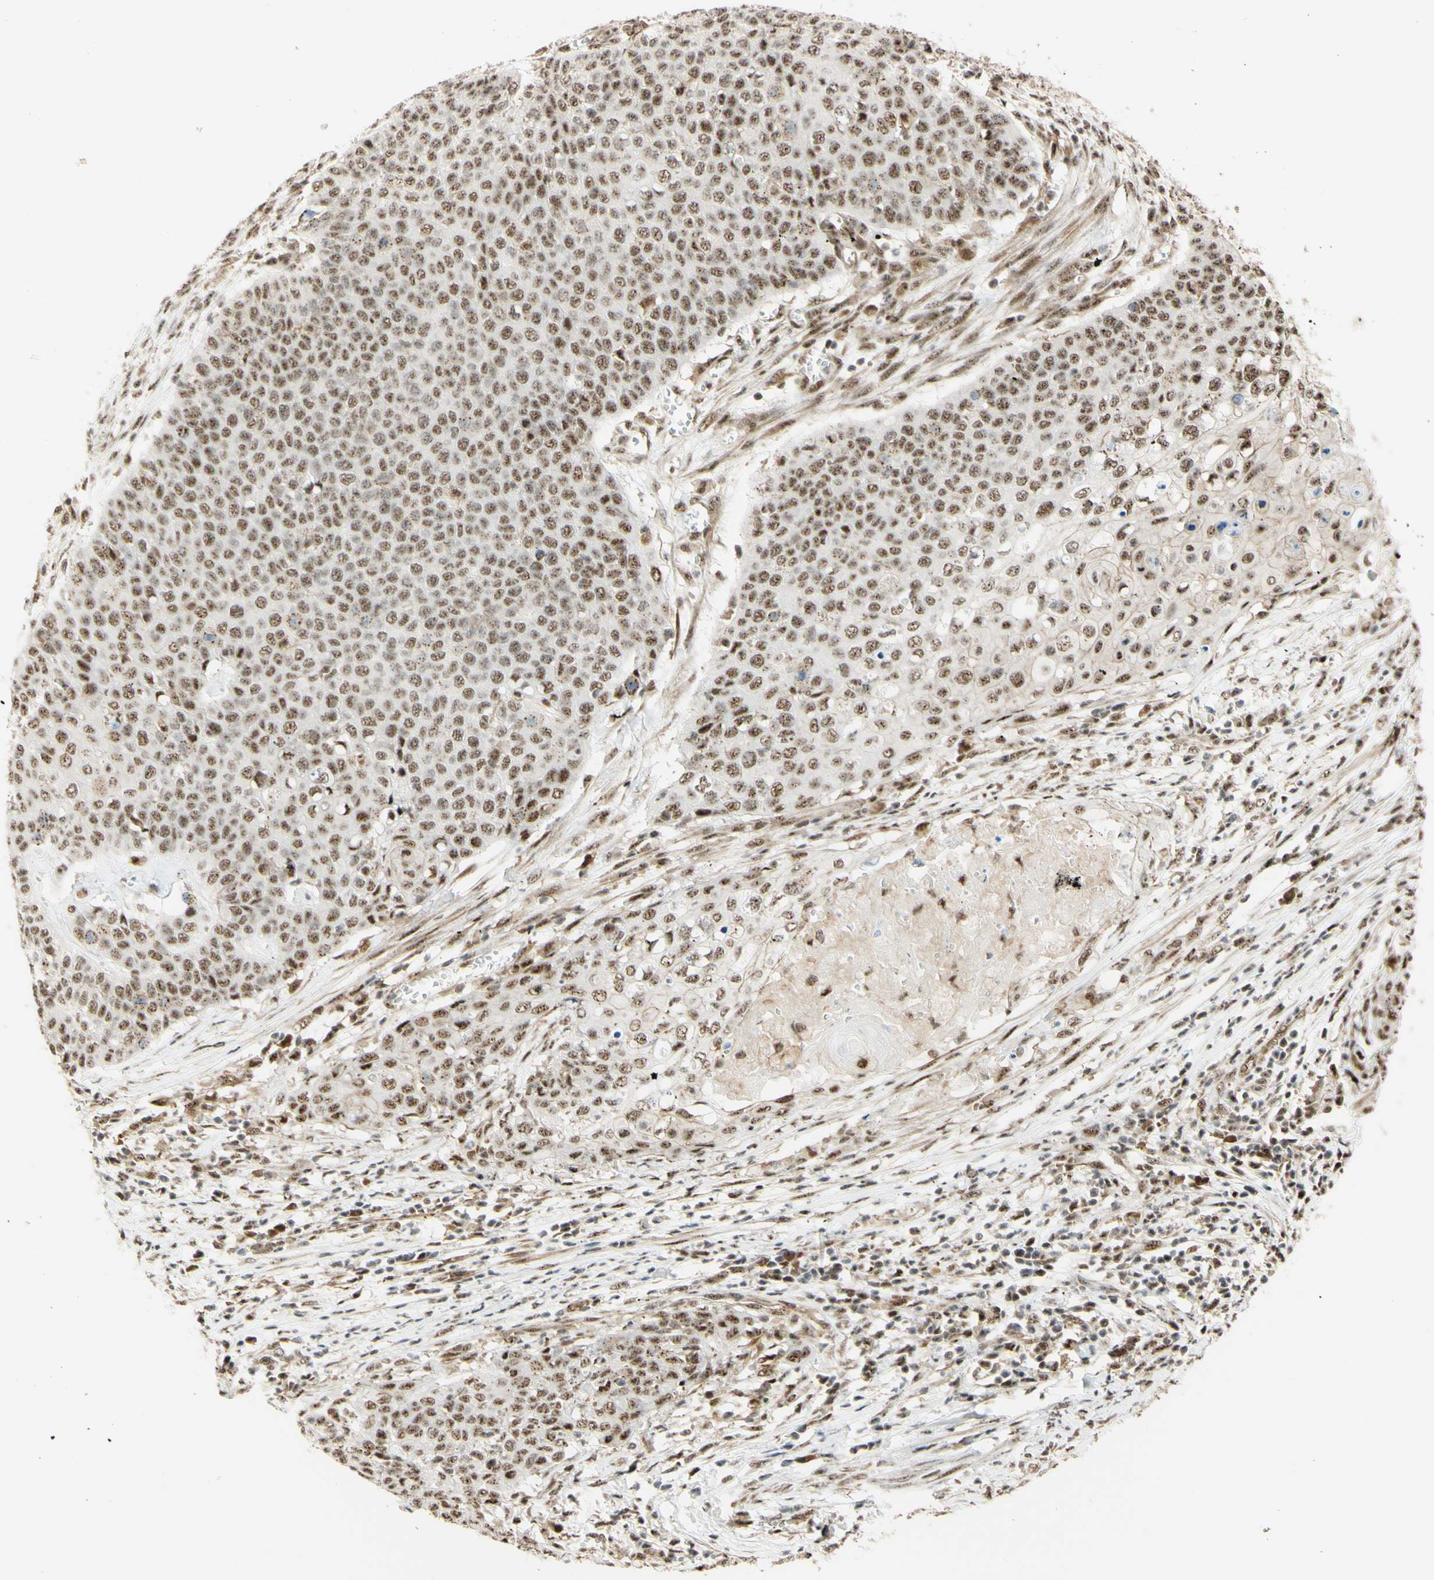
{"staining": {"intensity": "moderate", "quantity": ">75%", "location": "nuclear"}, "tissue": "cervical cancer", "cell_type": "Tumor cells", "image_type": "cancer", "snomed": [{"axis": "morphology", "description": "Squamous cell carcinoma, NOS"}, {"axis": "topography", "description": "Cervix"}], "caption": "Tumor cells show medium levels of moderate nuclear staining in approximately >75% of cells in squamous cell carcinoma (cervical). (Stains: DAB in brown, nuclei in blue, Microscopy: brightfield microscopy at high magnification).", "gene": "SAP18", "patient": {"sex": "female", "age": 39}}